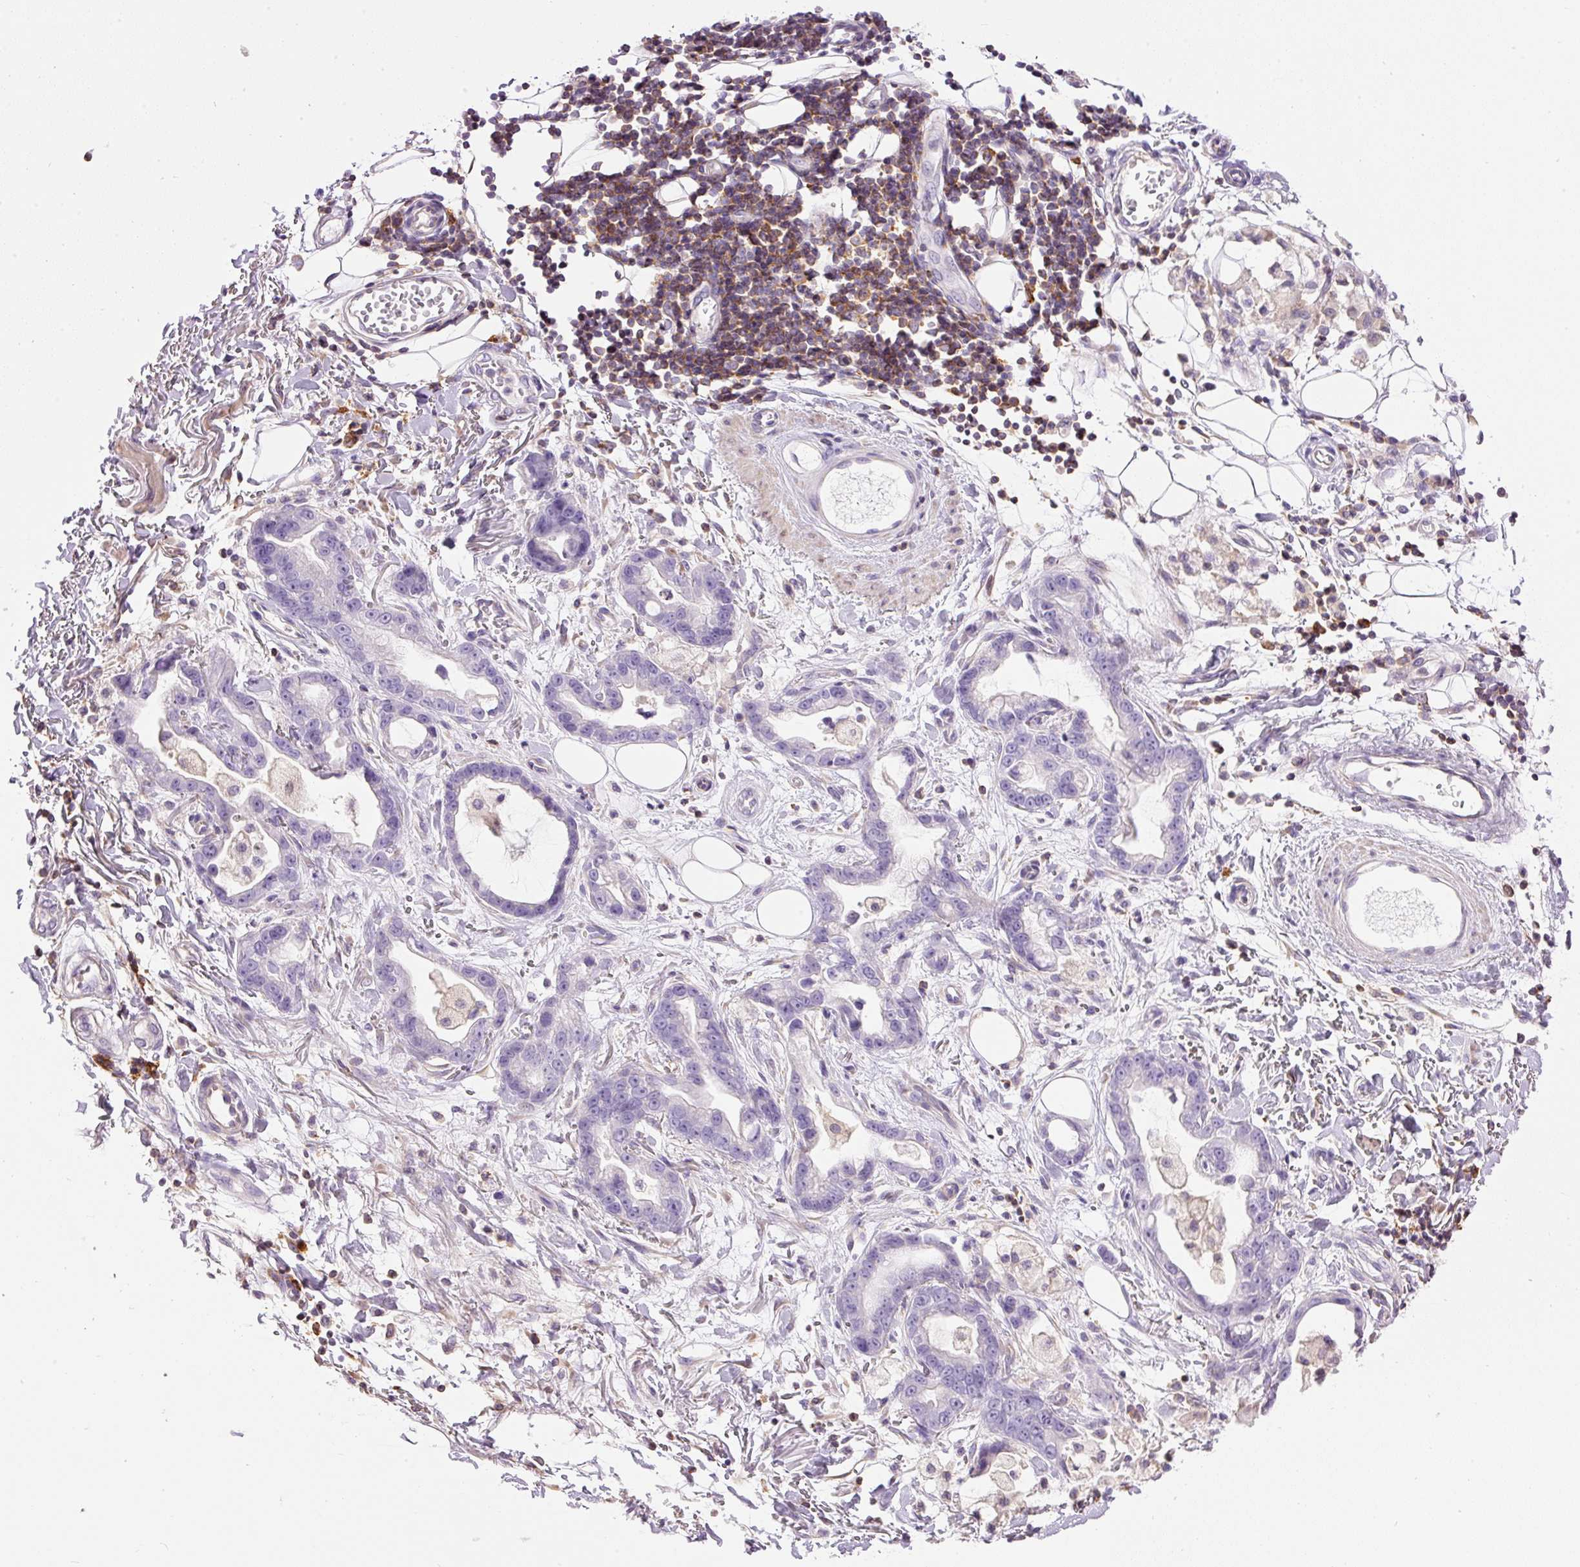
{"staining": {"intensity": "negative", "quantity": "none", "location": "none"}, "tissue": "stomach cancer", "cell_type": "Tumor cells", "image_type": "cancer", "snomed": [{"axis": "morphology", "description": "Adenocarcinoma, NOS"}, {"axis": "topography", "description": "Stomach"}], "caption": "DAB immunohistochemical staining of human stomach cancer shows no significant staining in tumor cells.", "gene": "DOK6", "patient": {"sex": "male", "age": 55}}